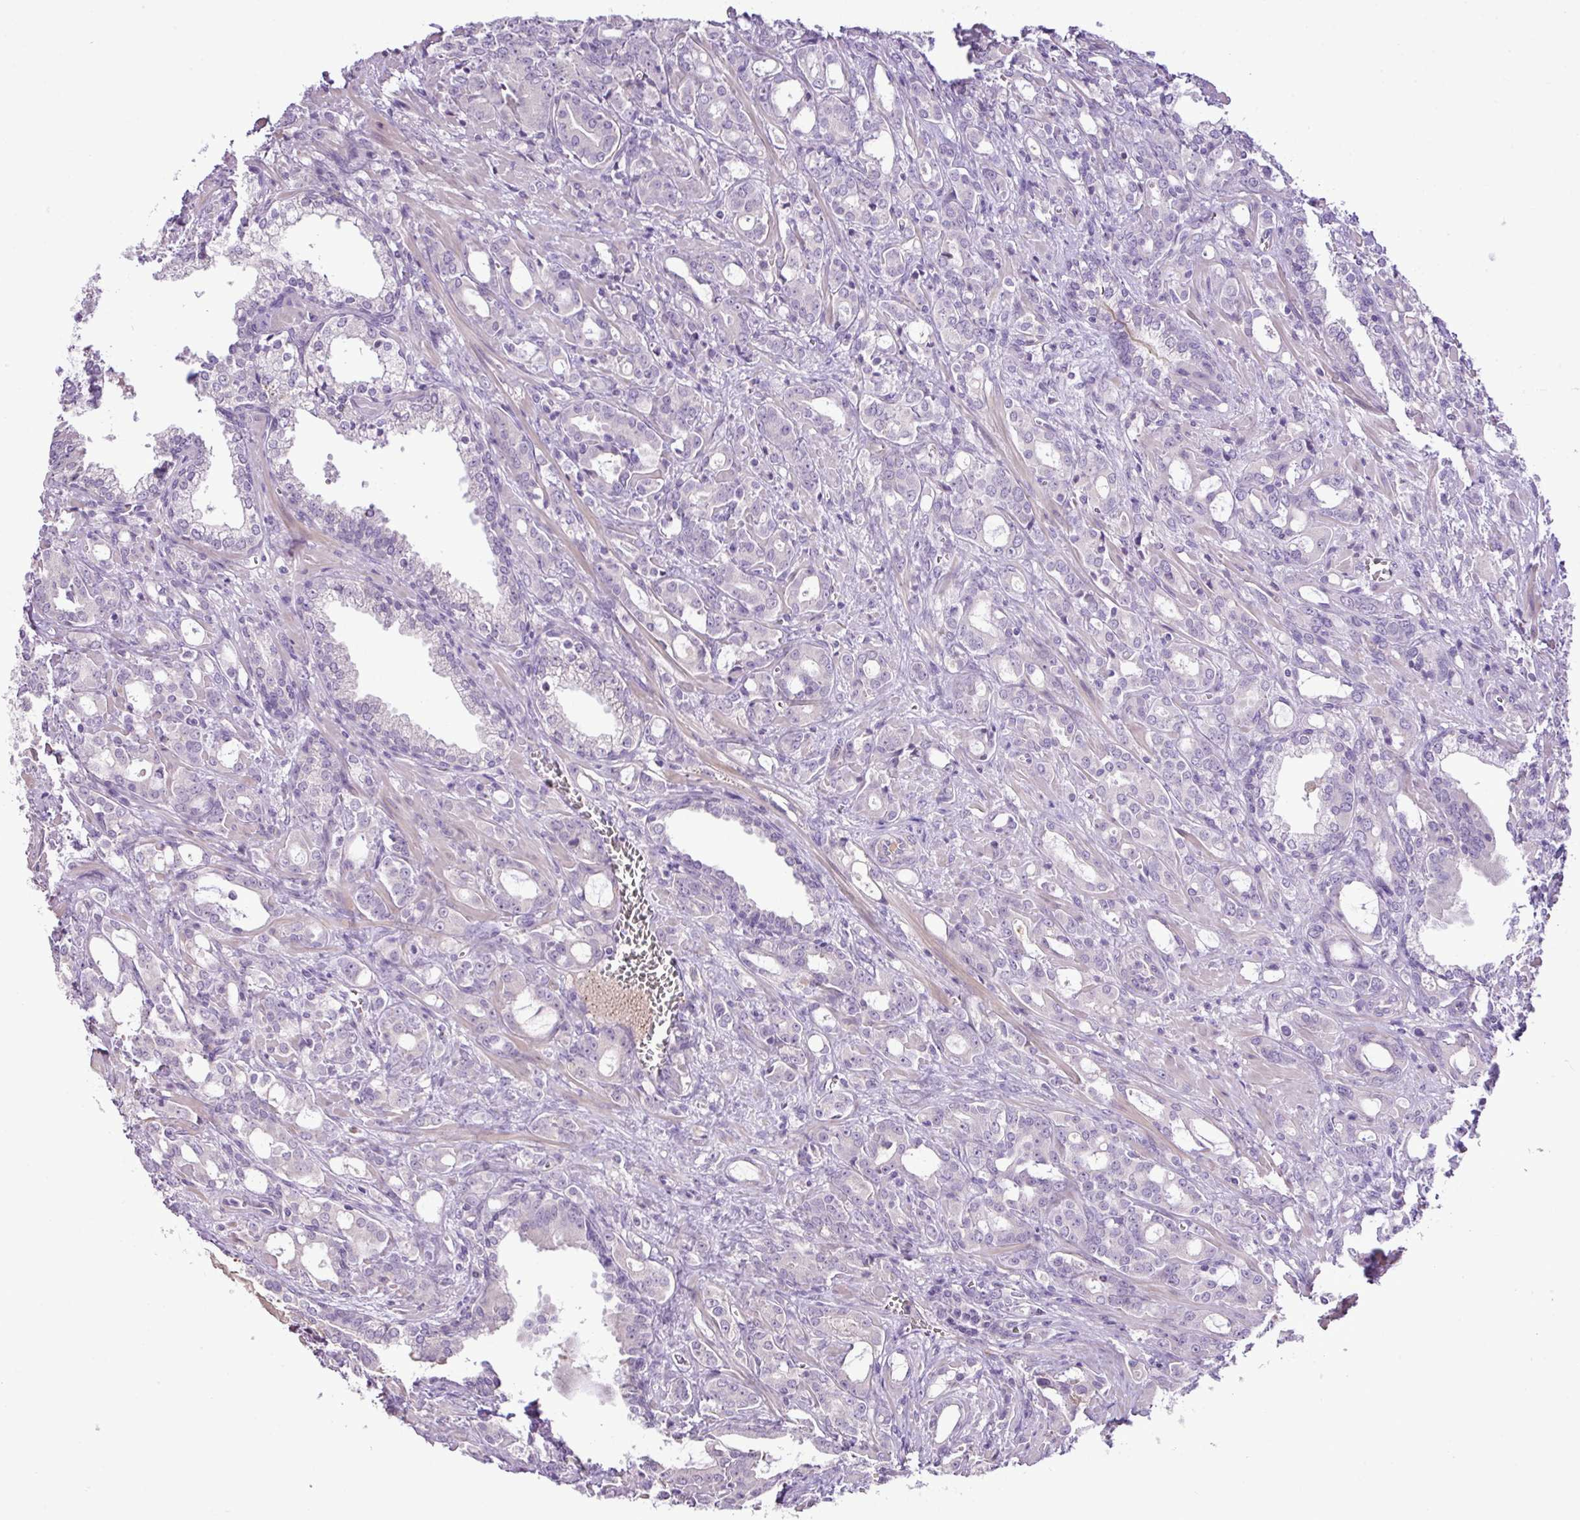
{"staining": {"intensity": "negative", "quantity": "none", "location": "none"}, "tissue": "prostate cancer", "cell_type": "Tumor cells", "image_type": "cancer", "snomed": [{"axis": "morphology", "description": "Adenocarcinoma, High grade"}, {"axis": "topography", "description": "Prostate"}], "caption": "This is an IHC micrograph of human prostate cancer. There is no staining in tumor cells.", "gene": "DNAJB13", "patient": {"sex": "male", "age": 72}}